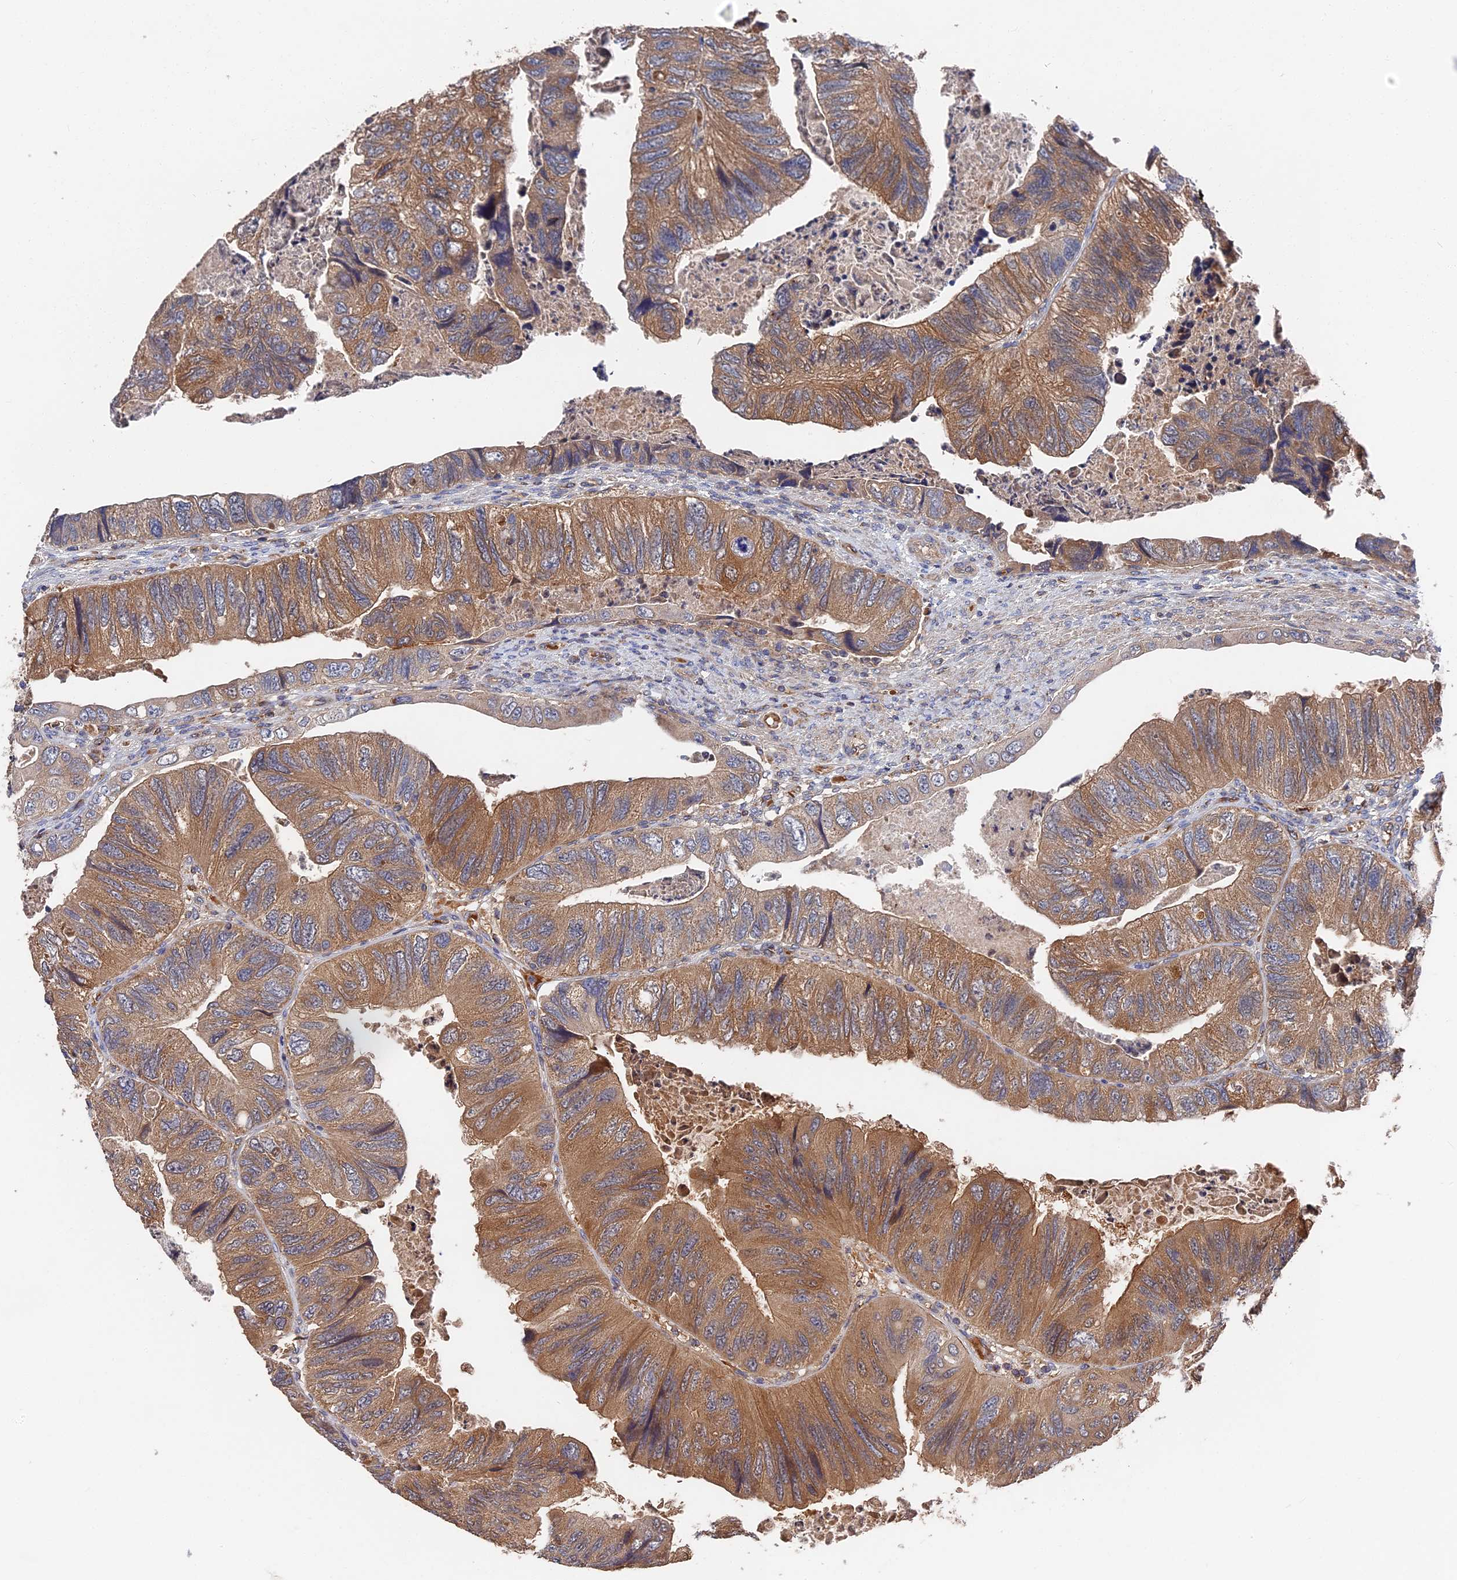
{"staining": {"intensity": "moderate", "quantity": ">75%", "location": "cytoplasmic/membranous"}, "tissue": "colorectal cancer", "cell_type": "Tumor cells", "image_type": "cancer", "snomed": [{"axis": "morphology", "description": "Adenocarcinoma, NOS"}, {"axis": "topography", "description": "Rectum"}], "caption": "Approximately >75% of tumor cells in colorectal cancer (adenocarcinoma) demonstrate moderate cytoplasmic/membranous protein positivity as visualized by brown immunohistochemical staining.", "gene": "DHRS11", "patient": {"sex": "male", "age": 63}}